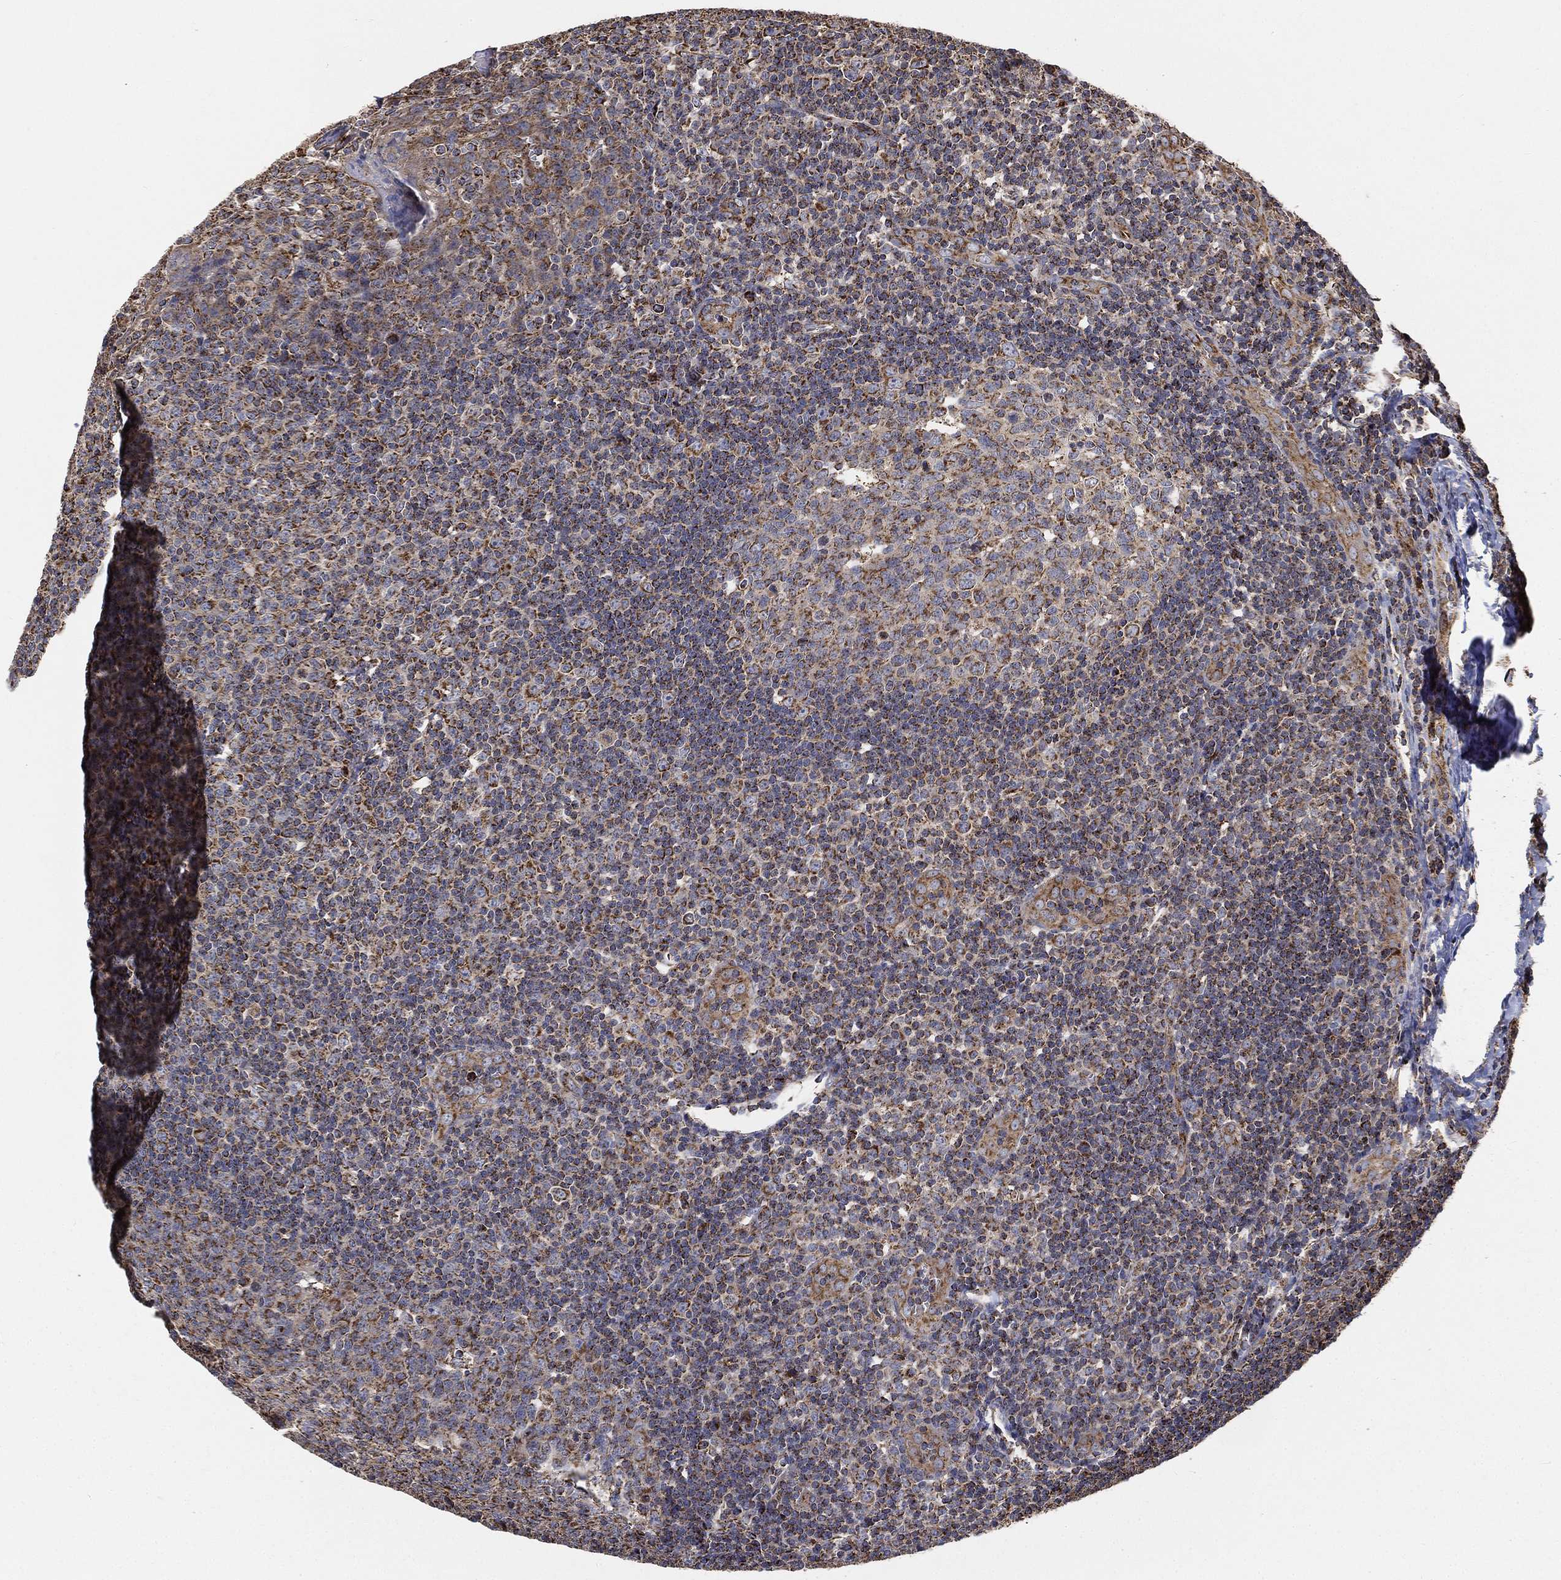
{"staining": {"intensity": "strong", "quantity": "<25%", "location": "cytoplasmic/membranous"}, "tissue": "tonsil", "cell_type": "Germinal center cells", "image_type": "normal", "snomed": [{"axis": "morphology", "description": "Normal tissue, NOS"}, {"axis": "topography", "description": "Tonsil"}], "caption": "Protein staining of benign tonsil displays strong cytoplasmic/membranous staining in about <25% of germinal center cells. Using DAB (3,3'-diaminobenzidine) (brown) and hematoxylin (blue) stains, captured at high magnification using brightfield microscopy.", "gene": "SLC38A7", "patient": {"sex": "male", "age": 20}}